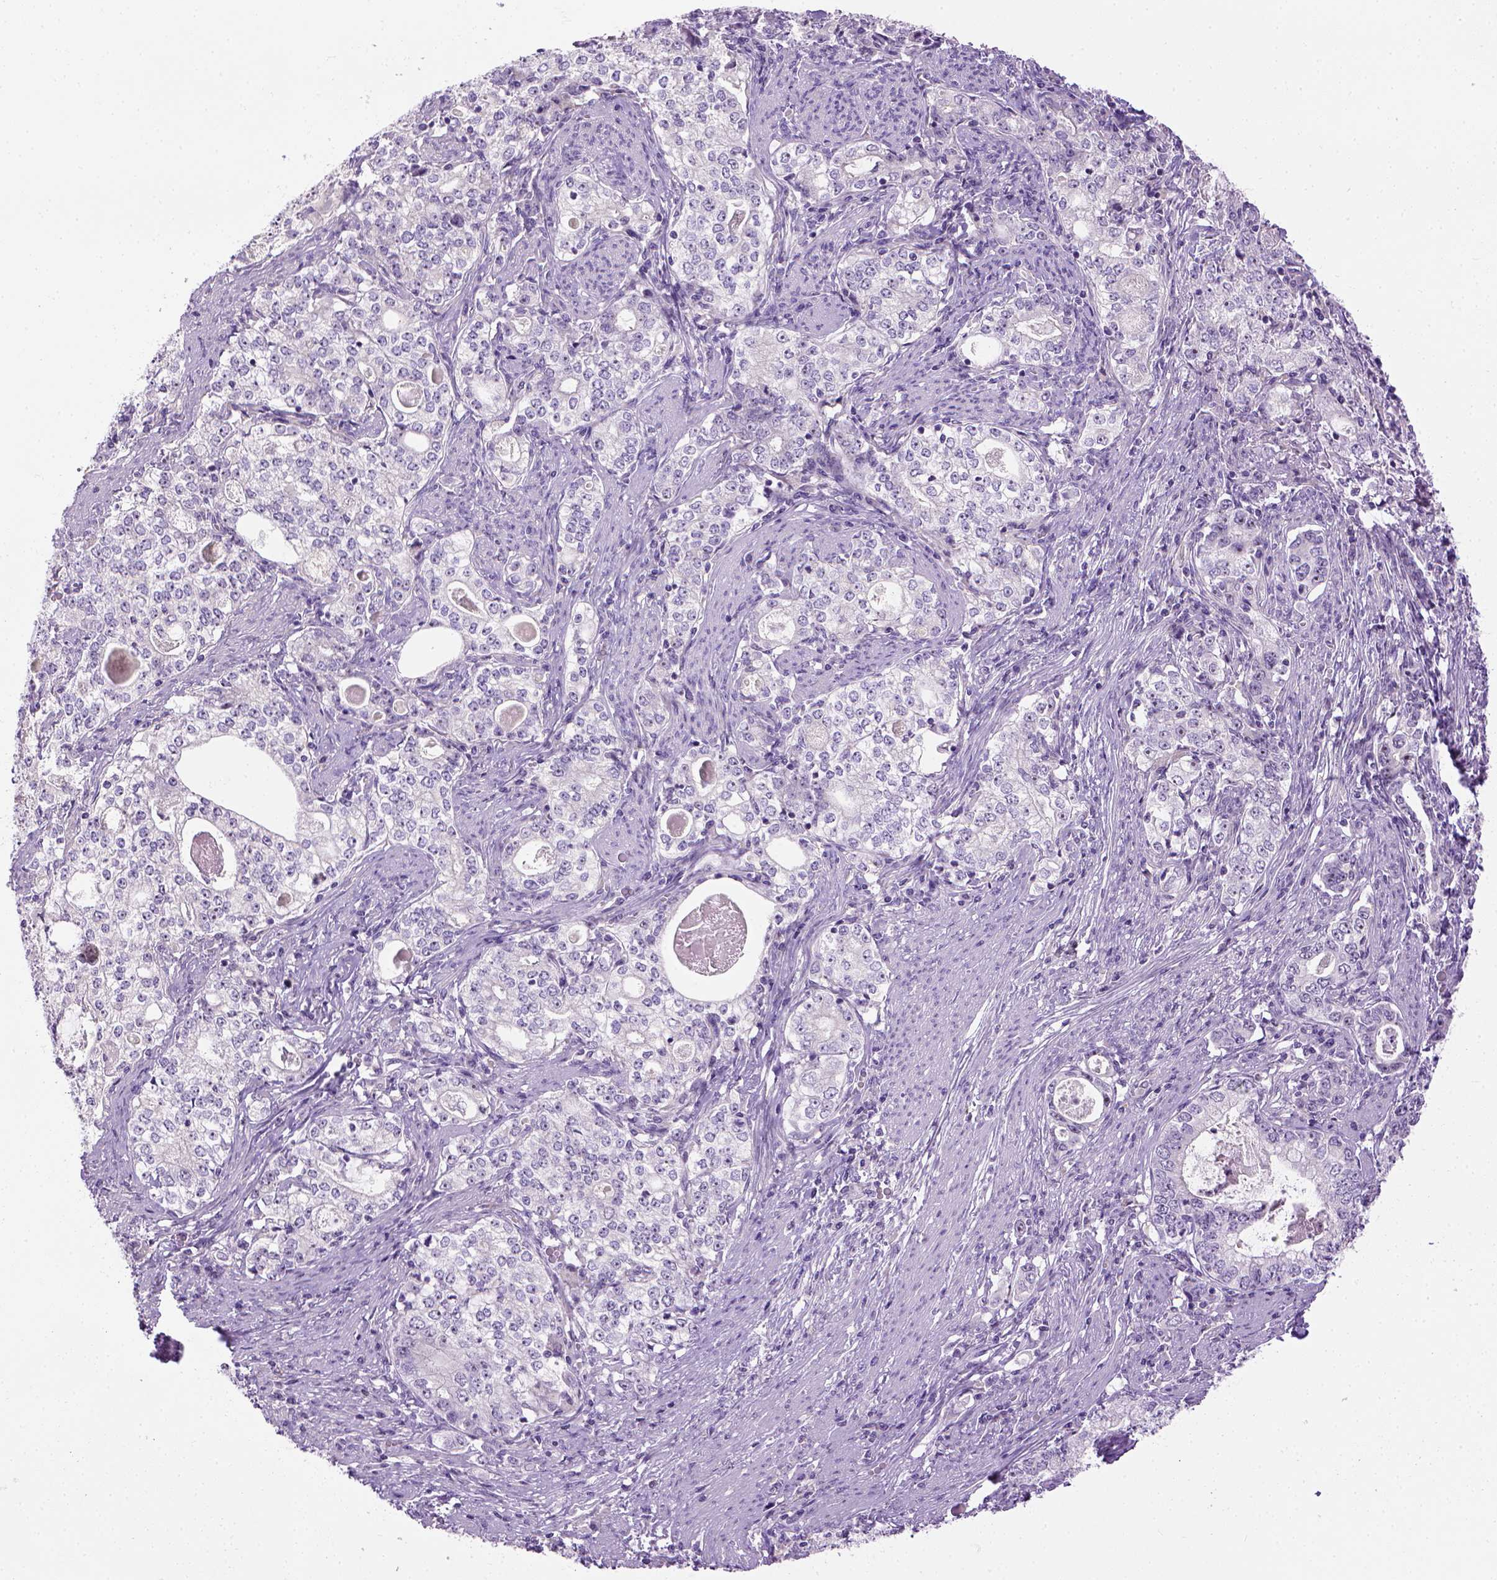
{"staining": {"intensity": "negative", "quantity": "none", "location": "none"}, "tissue": "stomach cancer", "cell_type": "Tumor cells", "image_type": "cancer", "snomed": [{"axis": "morphology", "description": "Adenocarcinoma, NOS"}, {"axis": "topography", "description": "Stomach, lower"}], "caption": "DAB (3,3'-diaminobenzidine) immunohistochemical staining of adenocarcinoma (stomach) demonstrates no significant staining in tumor cells.", "gene": "UTP4", "patient": {"sex": "female", "age": 72}}